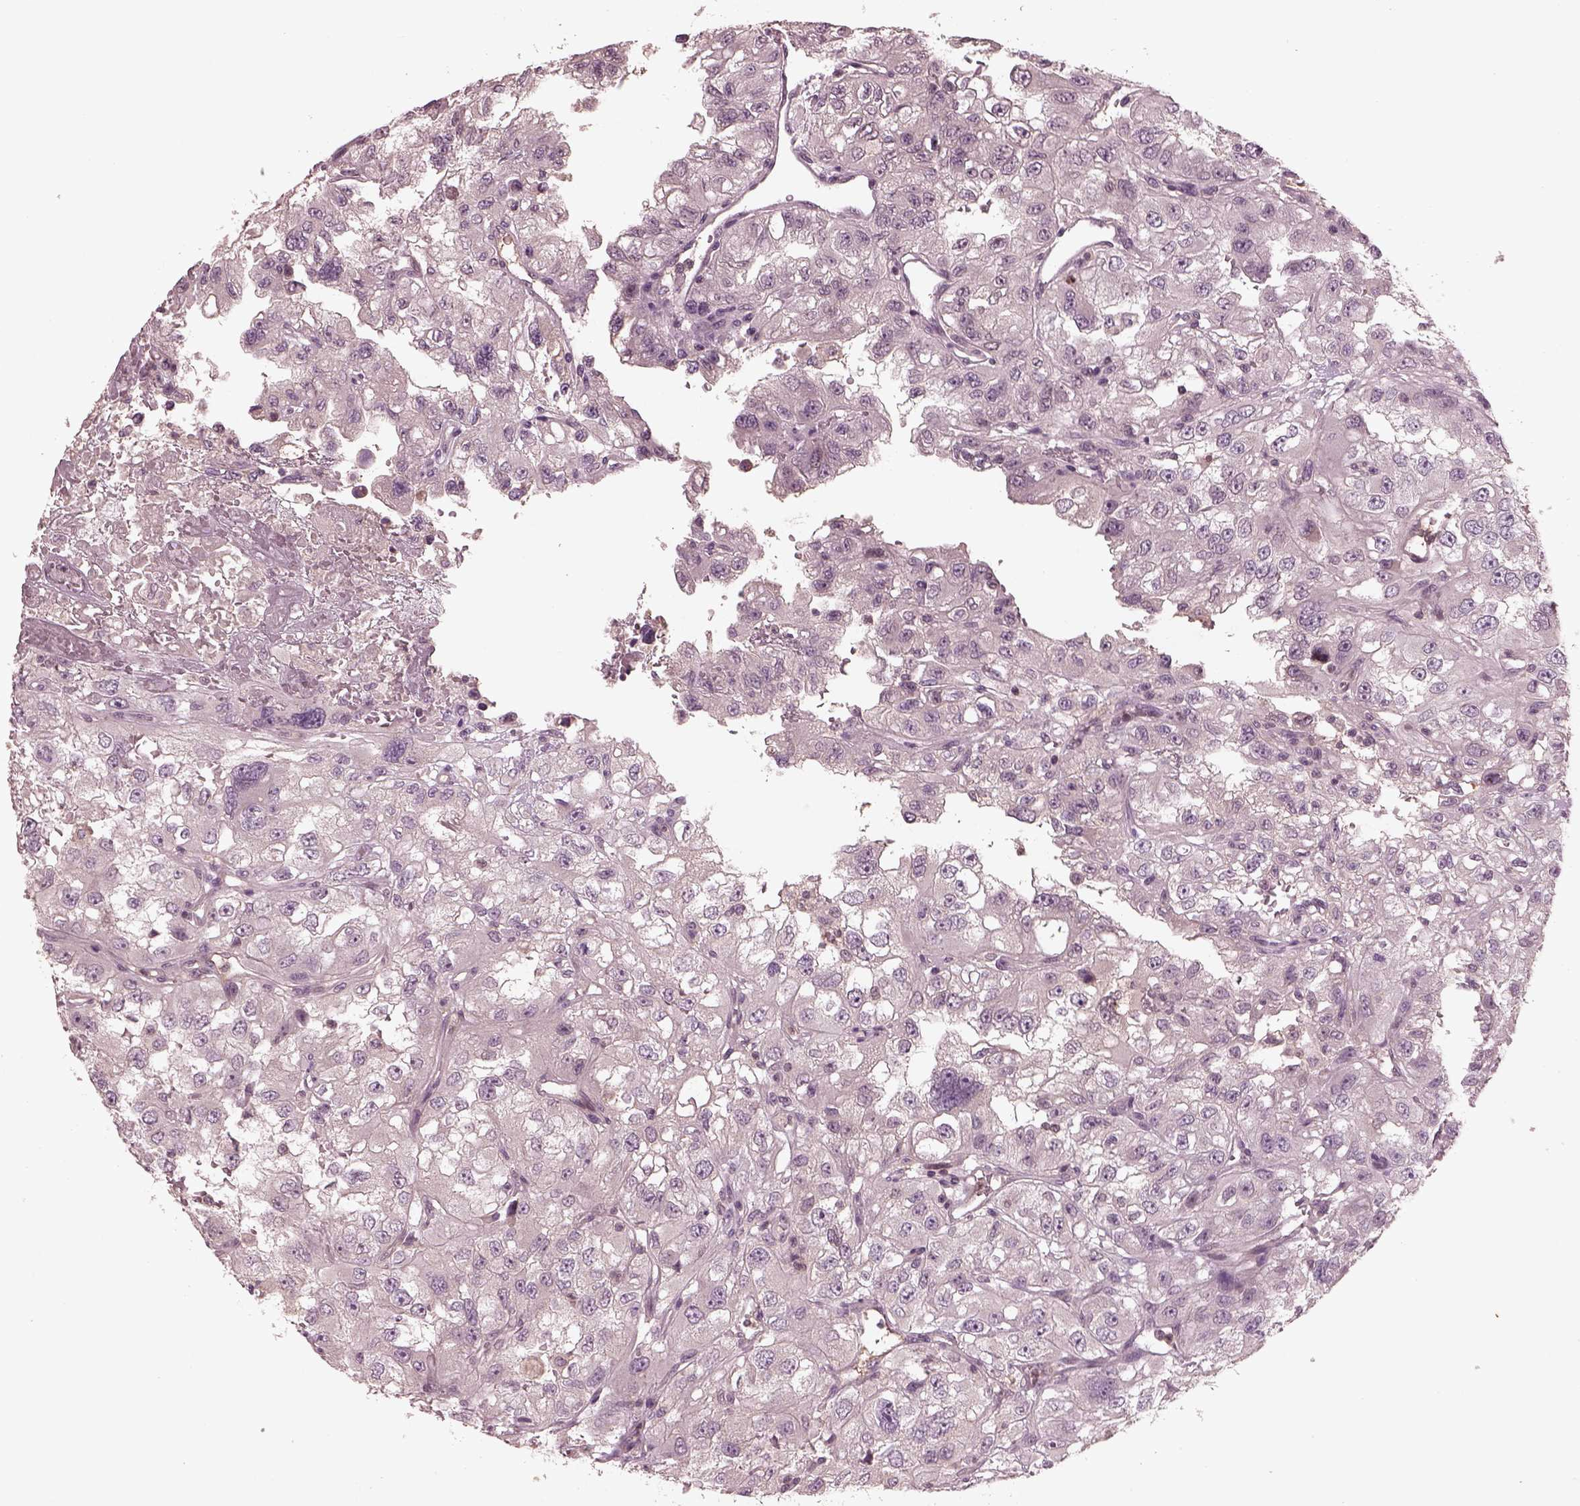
{"staining": {"intensity": "negative", "quantity": "none", "location": "none"}, "tissue": "renal cancer", "cell_type": "Tumor cells", "image_type": "cancer", "snomed": [{"axis": "morphology", "description": "Adenocarcinoma, NOS"}, {"axis": "topography", "description": "Kidney"}], "caption": "Renal cancer (adenocarcinoma) was stained to show a protein in brown. There is no significant staining in tumor cells. (DAB (3,3'-diaminobenzidine) IHC, high magnification).", "gene": "PTX4", "patient": {"sex": "male", "age": 64}}